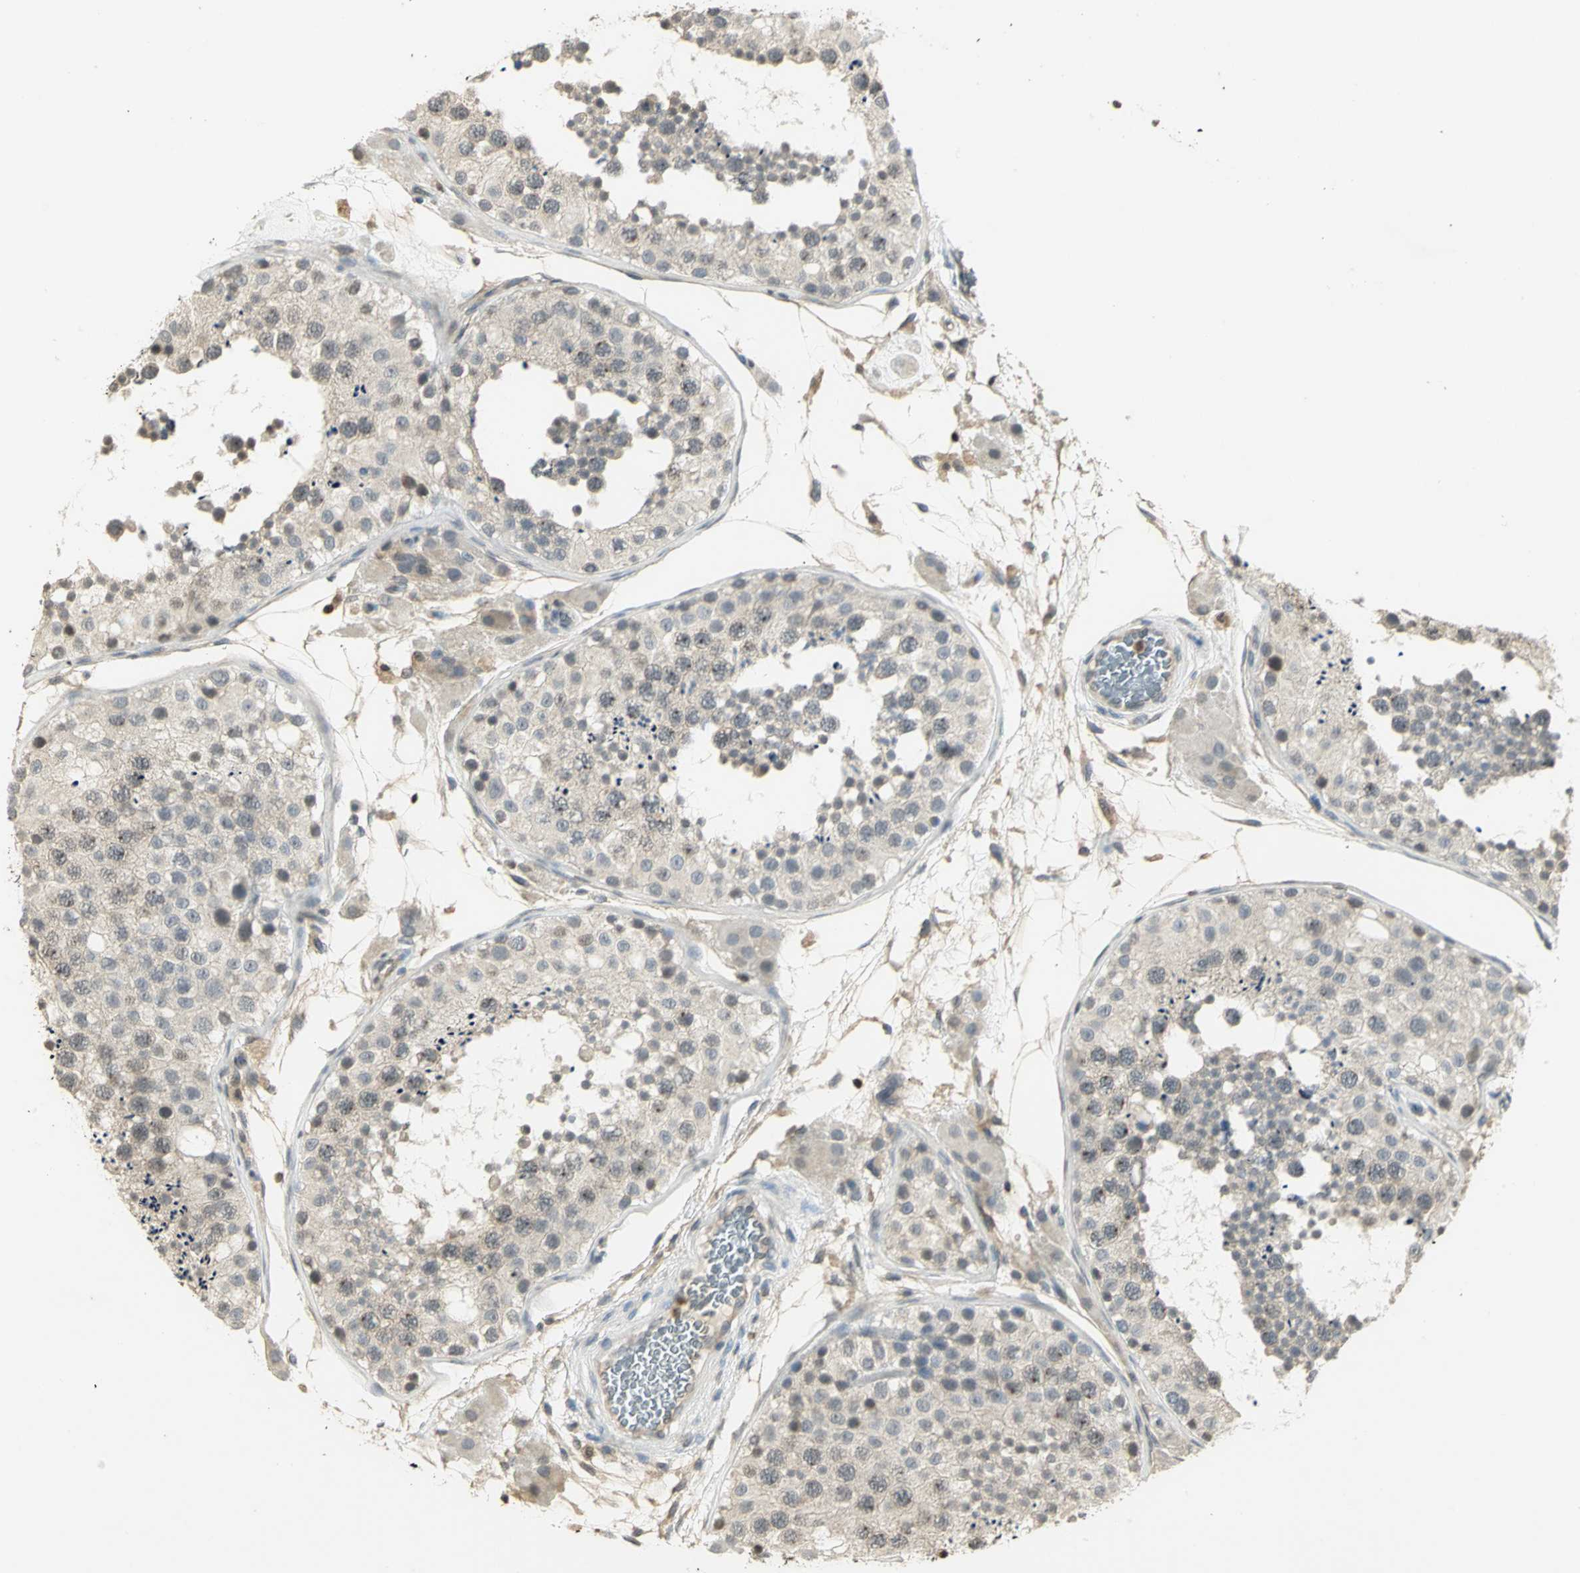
{"staining": {"intensity": "negative", "quantity": "none", "location": "none"}, "tissue": "testis", "cell_type": "Cells in seminiferous ducts", "image_type": "normal", "snomed": [{"axis": "morphology", "description": "Normal tissue, NOS"}, {"axis": "topography", "description": "Testis"}], "caption": "Human testis stained for a protein using IHC exhibits no positivity in cells in seminiferous ducts.", "gene": "IL16", "patient": {"sex": "male", "age": 26}}